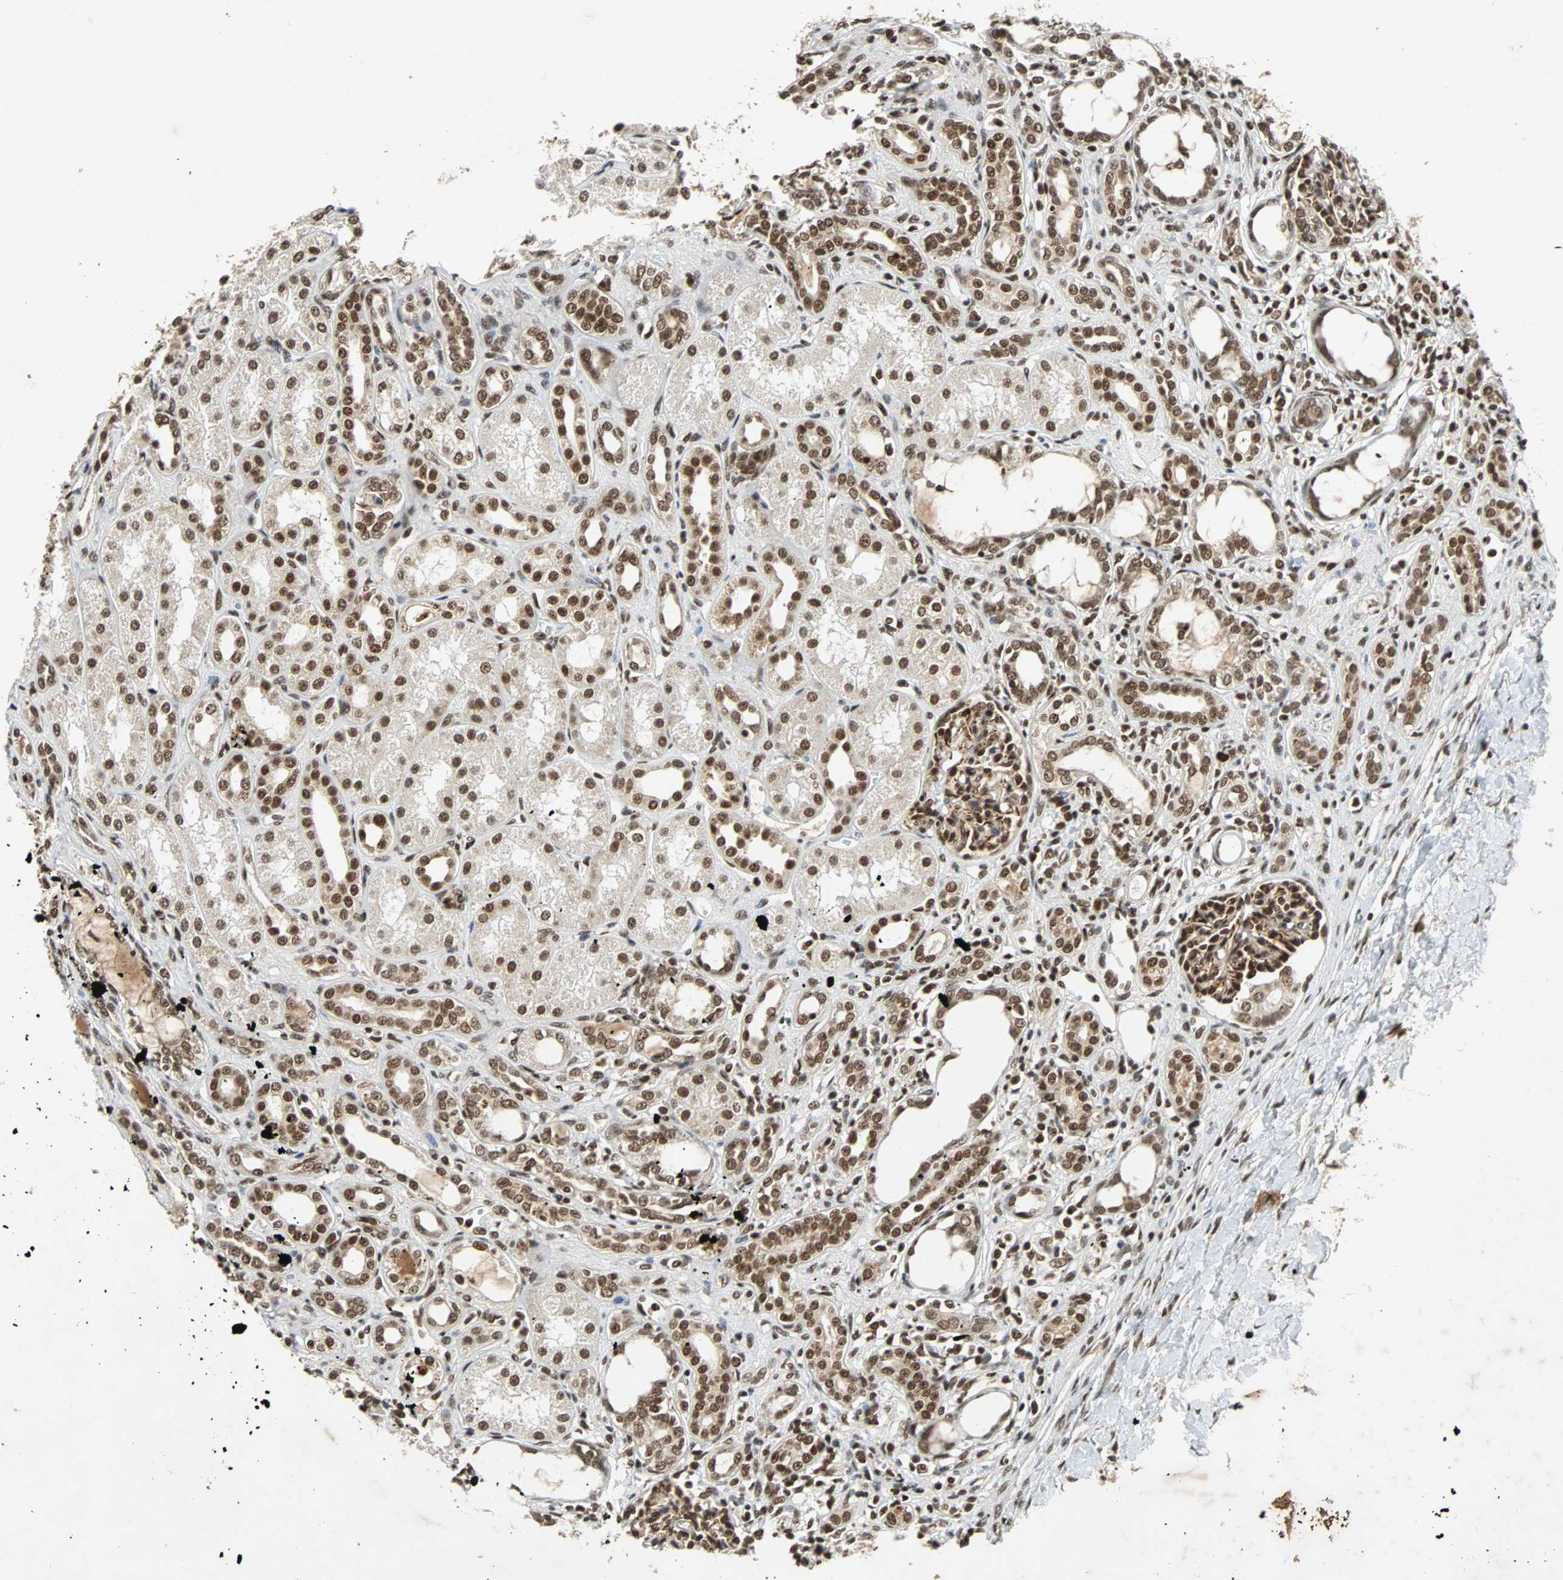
{"staining": {"intensity": "strong", "quantity": ">75%", "location": "nuclear"}, "tissue": "kidney", "cell_type": "Cells in glomeruli", "image_type": "normal", "snomed": [{"axis": "morphology", "description": "Normal tissue, NOS"}, {"axis": "topography", "description": "Kidney"}], "caption": "Normal kidney shows strong nuclear expression in about >75% of cells in glomeruli (IHC, brightfield microscopy, high magnification)..", "gene": "TAF5", "patient": {"sex": "male", "age": 7}}